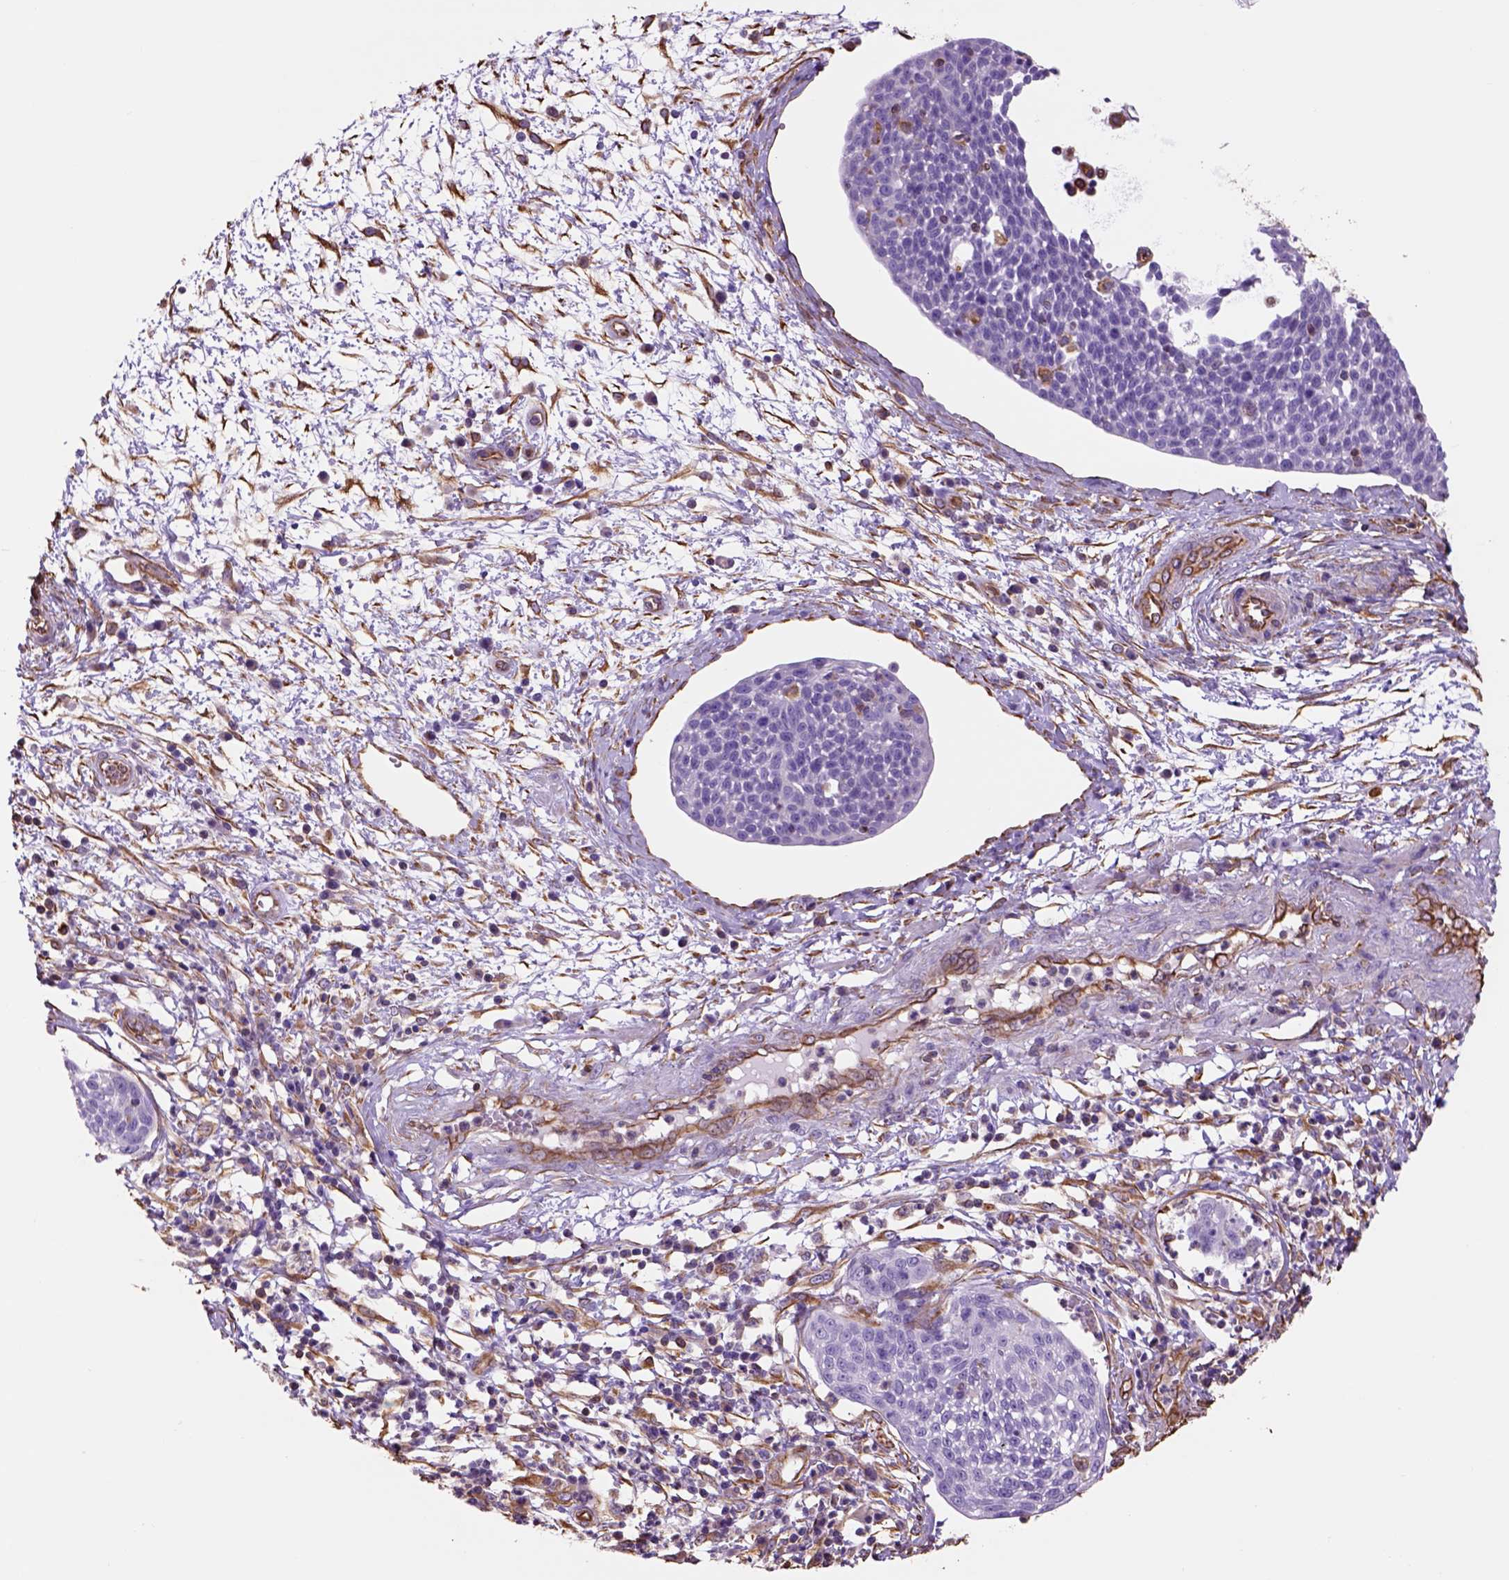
{"staining": {"intensity": "negative", "quantity": "none", "location": "none"}, "tissue": "cervical cancer", "cell_type": "Tumor cells", "image_type": "cancer", "snomed": [{"axis": "morphology", "description": "Squamous cell carcinoma, NOS"}, {"axis": "topography", "description": "Cervix"}], "caption": "Tumor cells show no significant expression in squamous cell carcinoma (cervical).", "gene": "ZZZ3", "patient": {"sex": "female", "age": 34}}